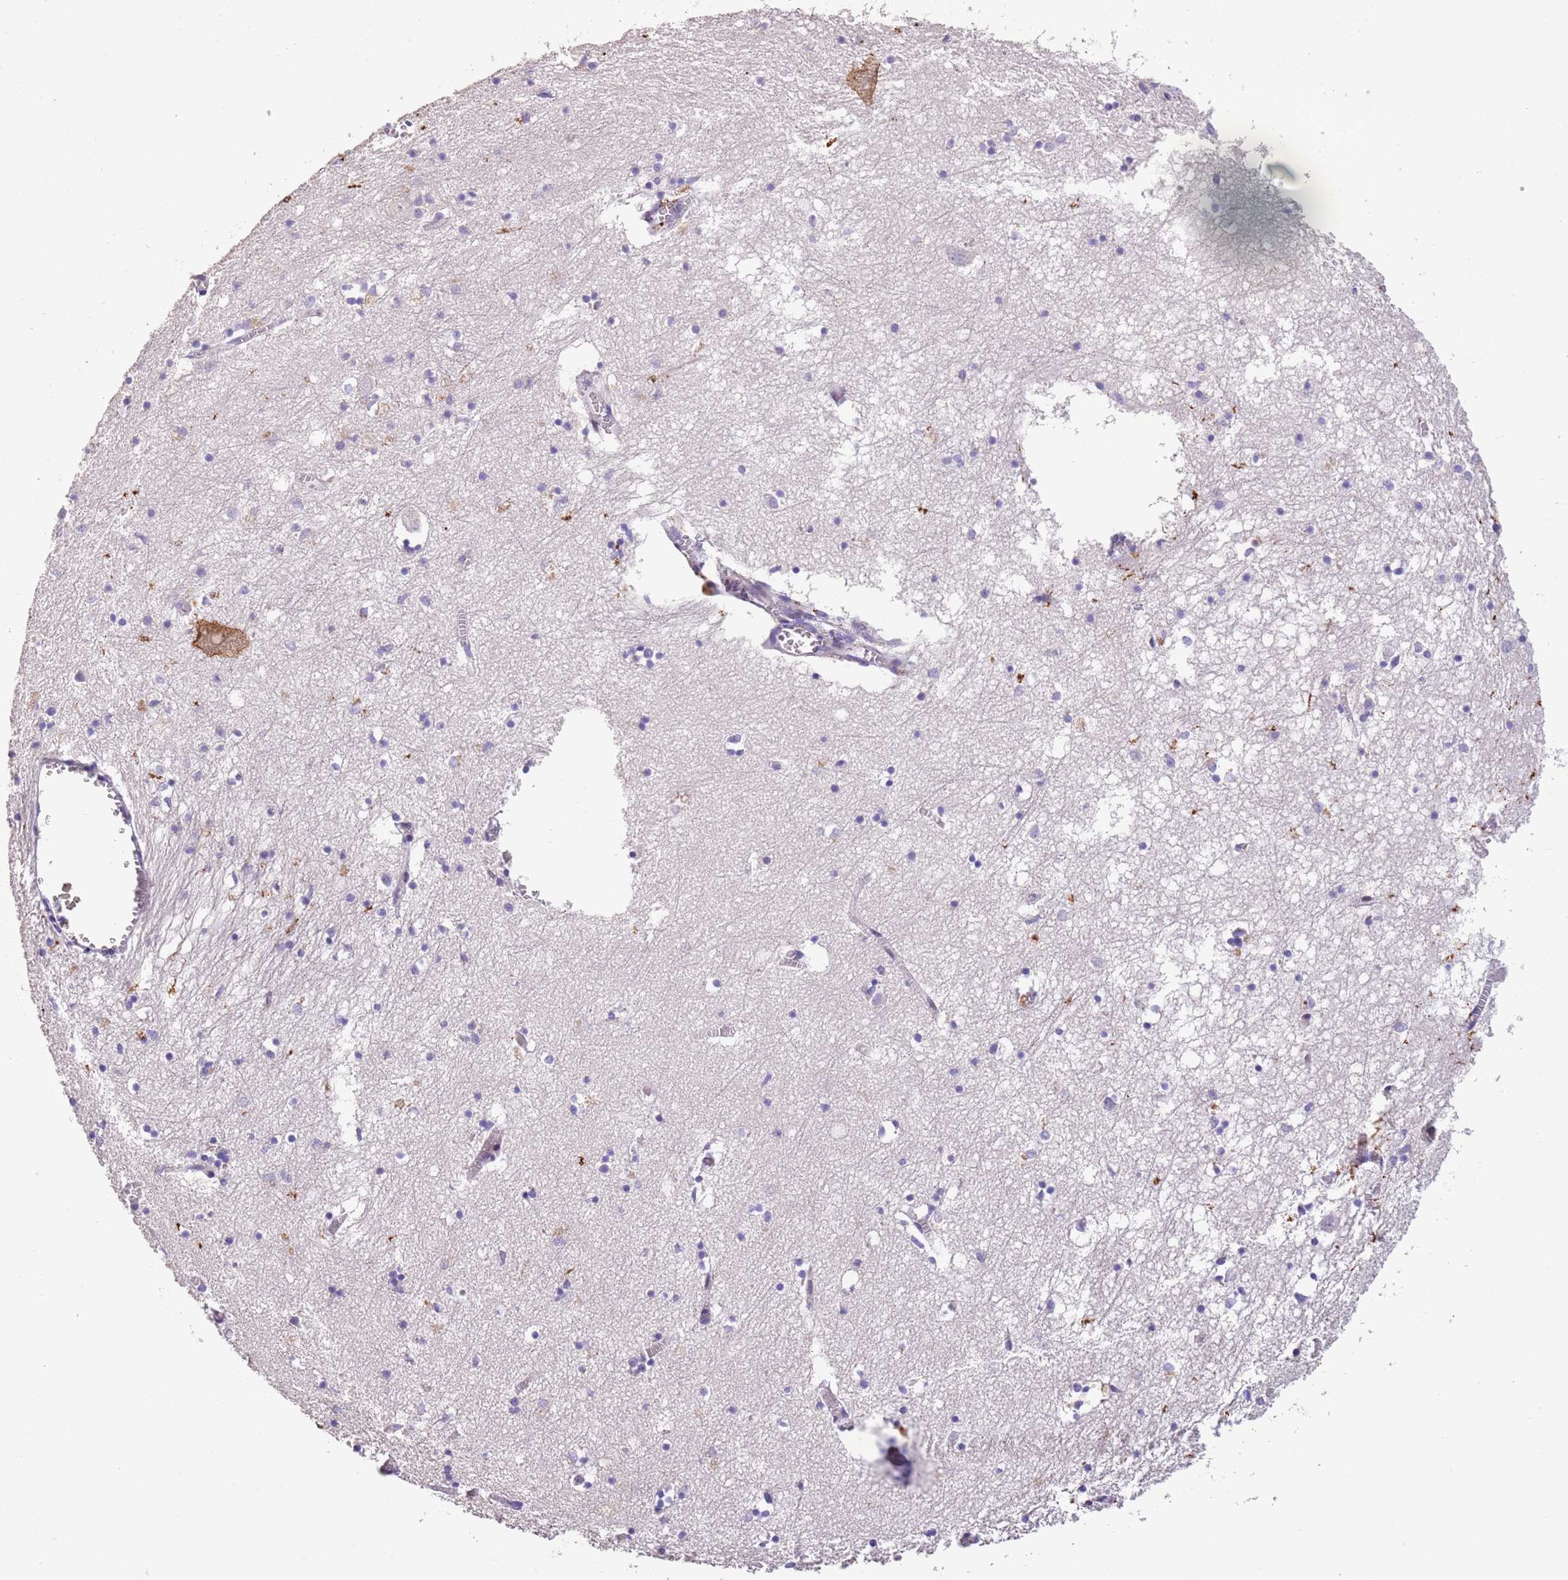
{"staining": {"intensity": "negative", "quantity": "none", "location": "none"}, "tissue": "hippocampus", "cell_type": "Glial cells", "image_type": "normal", "snomed": [{"axis": "morphology", "description": "Normal tissue, NOS"}, {"axis": "topography", "description": "Hippocampus"}], "caption": "Immunohistochemistry (IHC) histopathology image of benign human hippocampus stained for a protein (brown), which demonstrates no staining in glial cells.", "gene": "SFTPA1", "patient": {"sex": "male", "age": 70}}